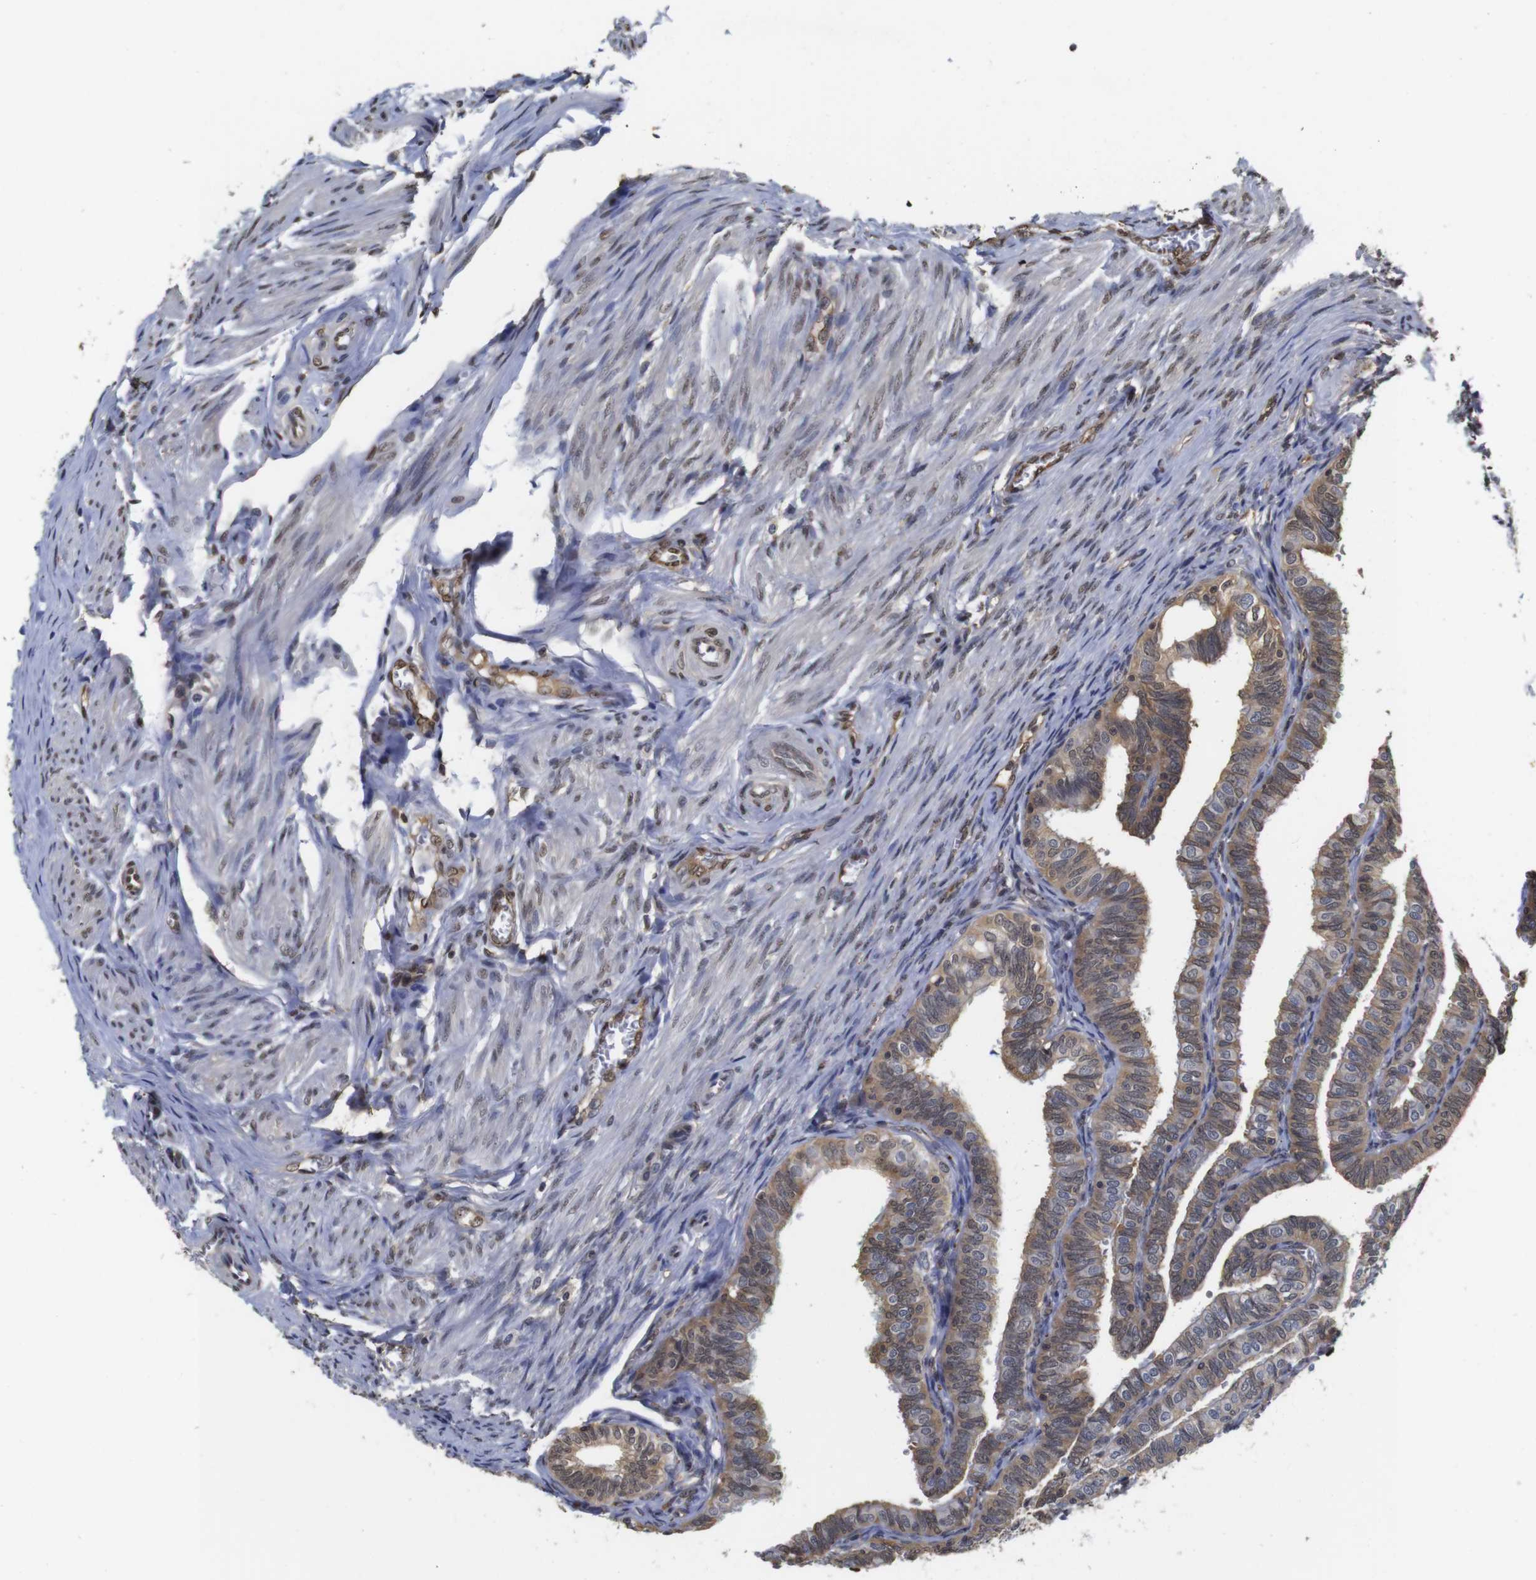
{"staining": {"intensity": "strong", "quantity": ">75%", "location": "cytoplasmic/membranous,nuclear"}, "tissue": "fallopian tube", "cell_type": "Glandular cells", "image_type": "normal", "snomed": [{"axis": "morphology", "description": "Normal tissue, NOS"}, {"axis": "topography", "description": "Fallopian tube"}], "caption": "DAB immunohistochemical staining of unremarkable fallopian tube exhibits strong cytoplasmic/membranous,nuclear protein positivity in about >75% of glandular cells. Ihc stains the protein of interest in brown and the nuclei are stained blue.", "gene": "SUMO3", "patient": {"sex": "female", "age": 46}}